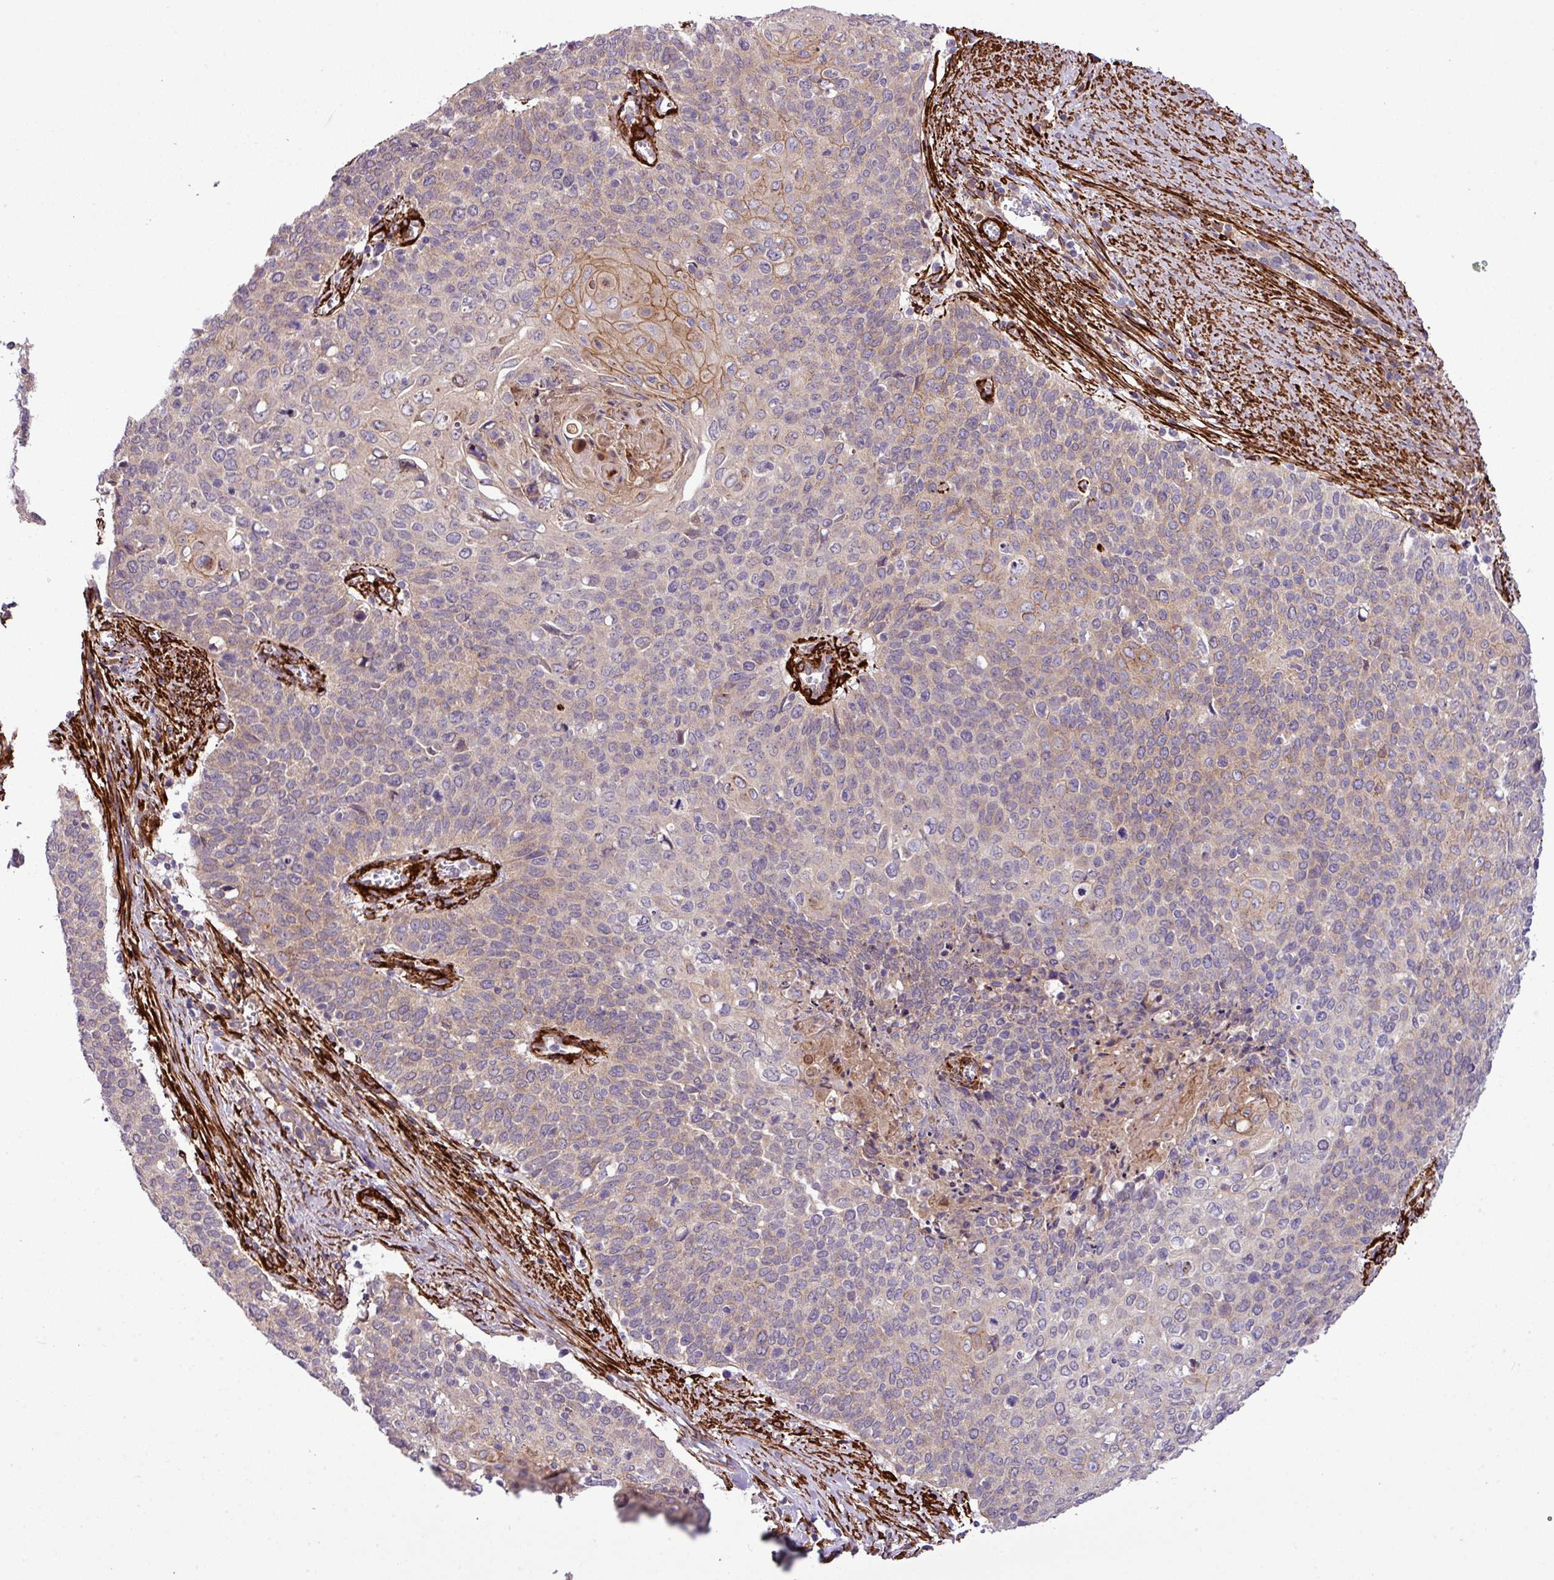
{"staining": {"intensity": "moderate", "quantity": "<25%", "location": "cytoplasmic/membranous"}, "tissue": "cervical cancer", "cell_type": "Tumor cells", "image_type": "cancer", "snomed": [{"axis": "morphology", "description": "Squamous cell carcinoma, NOS"}, {"axis": "topography", "description": "Cervix"}], "caption": "This histopathology image exhibits immunohistochemistry (IHC) staining of cervical cancer (squamous cell carcinoma), with low moderate cytoplasmic/membranous positivity in about <25% of tumor cells.", "gene": "FAM47E", "patient": {"sex": "female", "age": 39}}